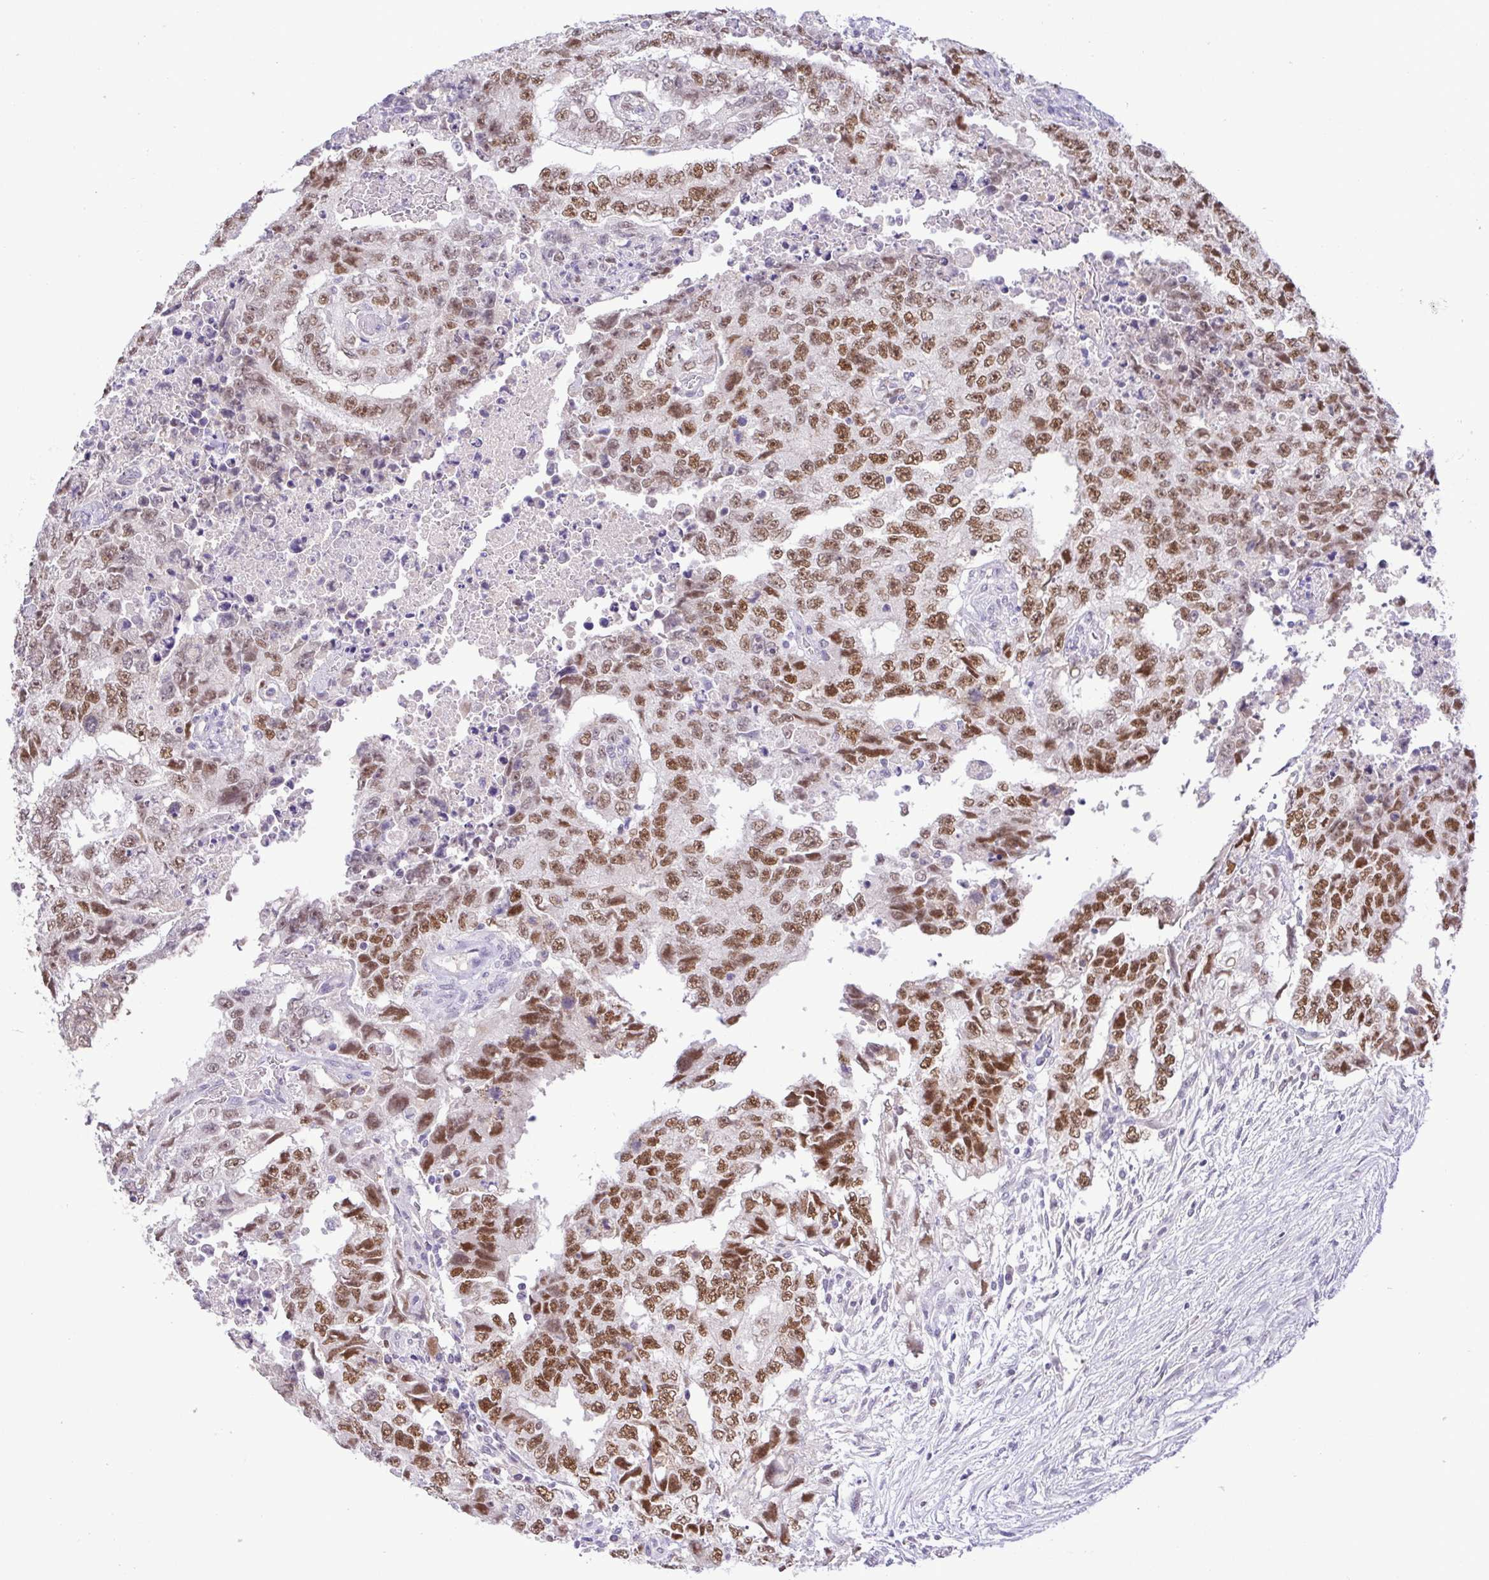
{"staining": {"intensity": "moderate", "quantity": ">75%", "location": "nuclear"}, "tissue": "testis cancer", "cell_type": "Tumor cells", "image_type": "cancer", "snomed": [{"axis": "morphology", "description": "Carcinoma, Embryonal, NOS"}, {"axis": "topography", "description": "Testis"}], "caption": "The immunohistochemical stain labels moderate nuclear staining in tumor cells of embryonal carcinoma (testis) tissue.", "gene": "TIPIN", "patient": {"sex": "male", "age": 24}}